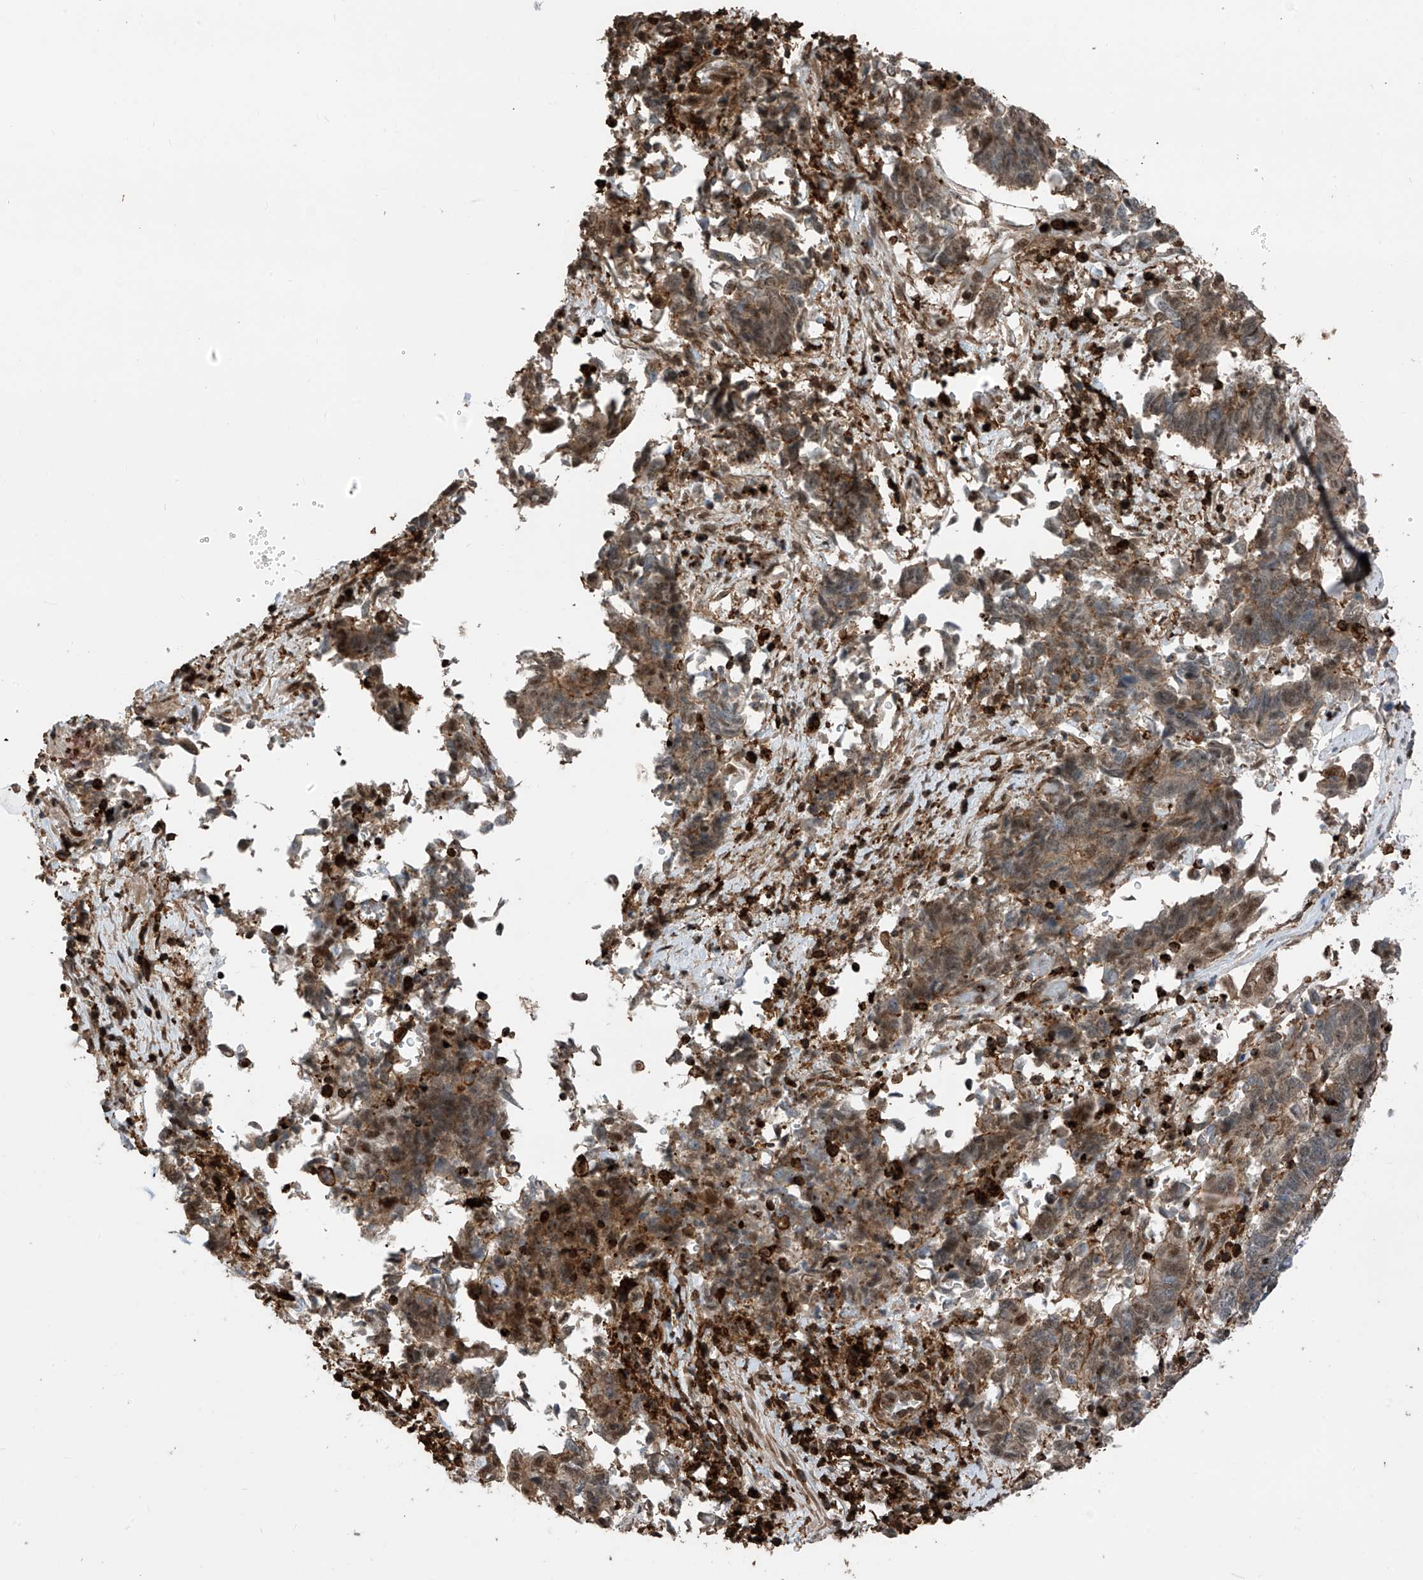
{"staining": {"intensity": "moderate", "quantity": ">75%", "location": "cytoplasmic/membranous,nuclear"}, "tissue": "endometrial cancer", "cell_type": "Tumor cells", "image_type": "cancer", "snomed": [{"axis": "morphology", "description": "Adenocarcinoma, NOS"}, {"axis": "topography", "description": "Endometrium"}], "caption": "The immunohistochemical stain labels moderate cytoplasmic/membranous and nuclear expression in tumor cells of endometrial adenocarcinoma tissue. Immunohistochemistry (ihc) stains the protein of interest in brown and the nuclei are stained blue.", "gene": "MICAL1", "patient": {"sex": "female", "age": 80}}